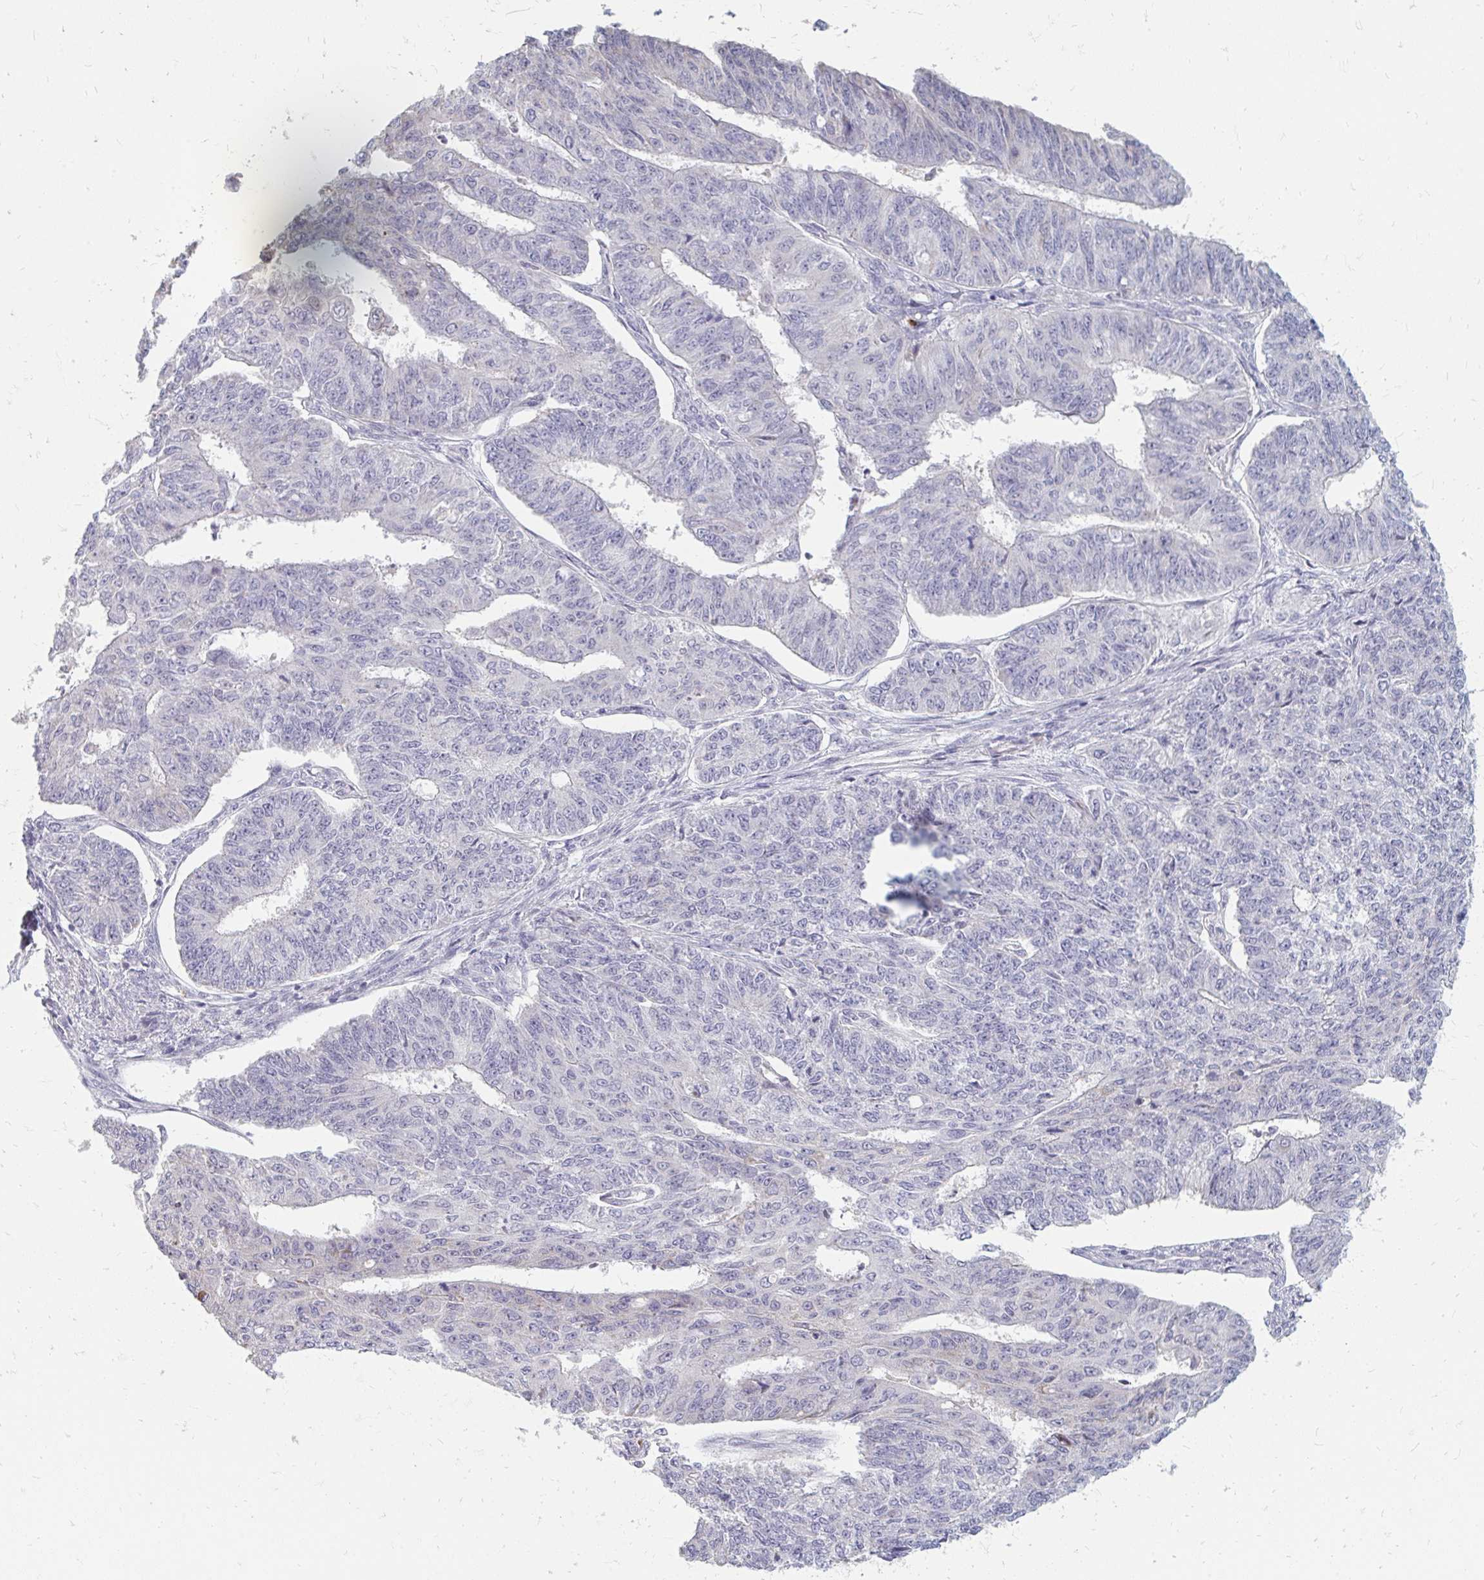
{"staining": {"intensity": "negative", "quantity": "none", "location": "none"}, "tissue": "endometrial cancer", "cell_type": "Tumor cells", "image_type": "cancer", "snomed": [{"axis": "morphology", "description": "Adenocarcinoma, NOS"}, {"axis": "topography", "description": "Endometrium"}], "caption": "High power microscopy photomicrograph of an IHC micrograph of adenocarcinoma (endometrial), revealing no significant expression in tumor cells. (Brightfield microscopy of DAB IHC at high magnification).", "gene": "RAB33A", "patient": {"sex": "female", "age": 32}}